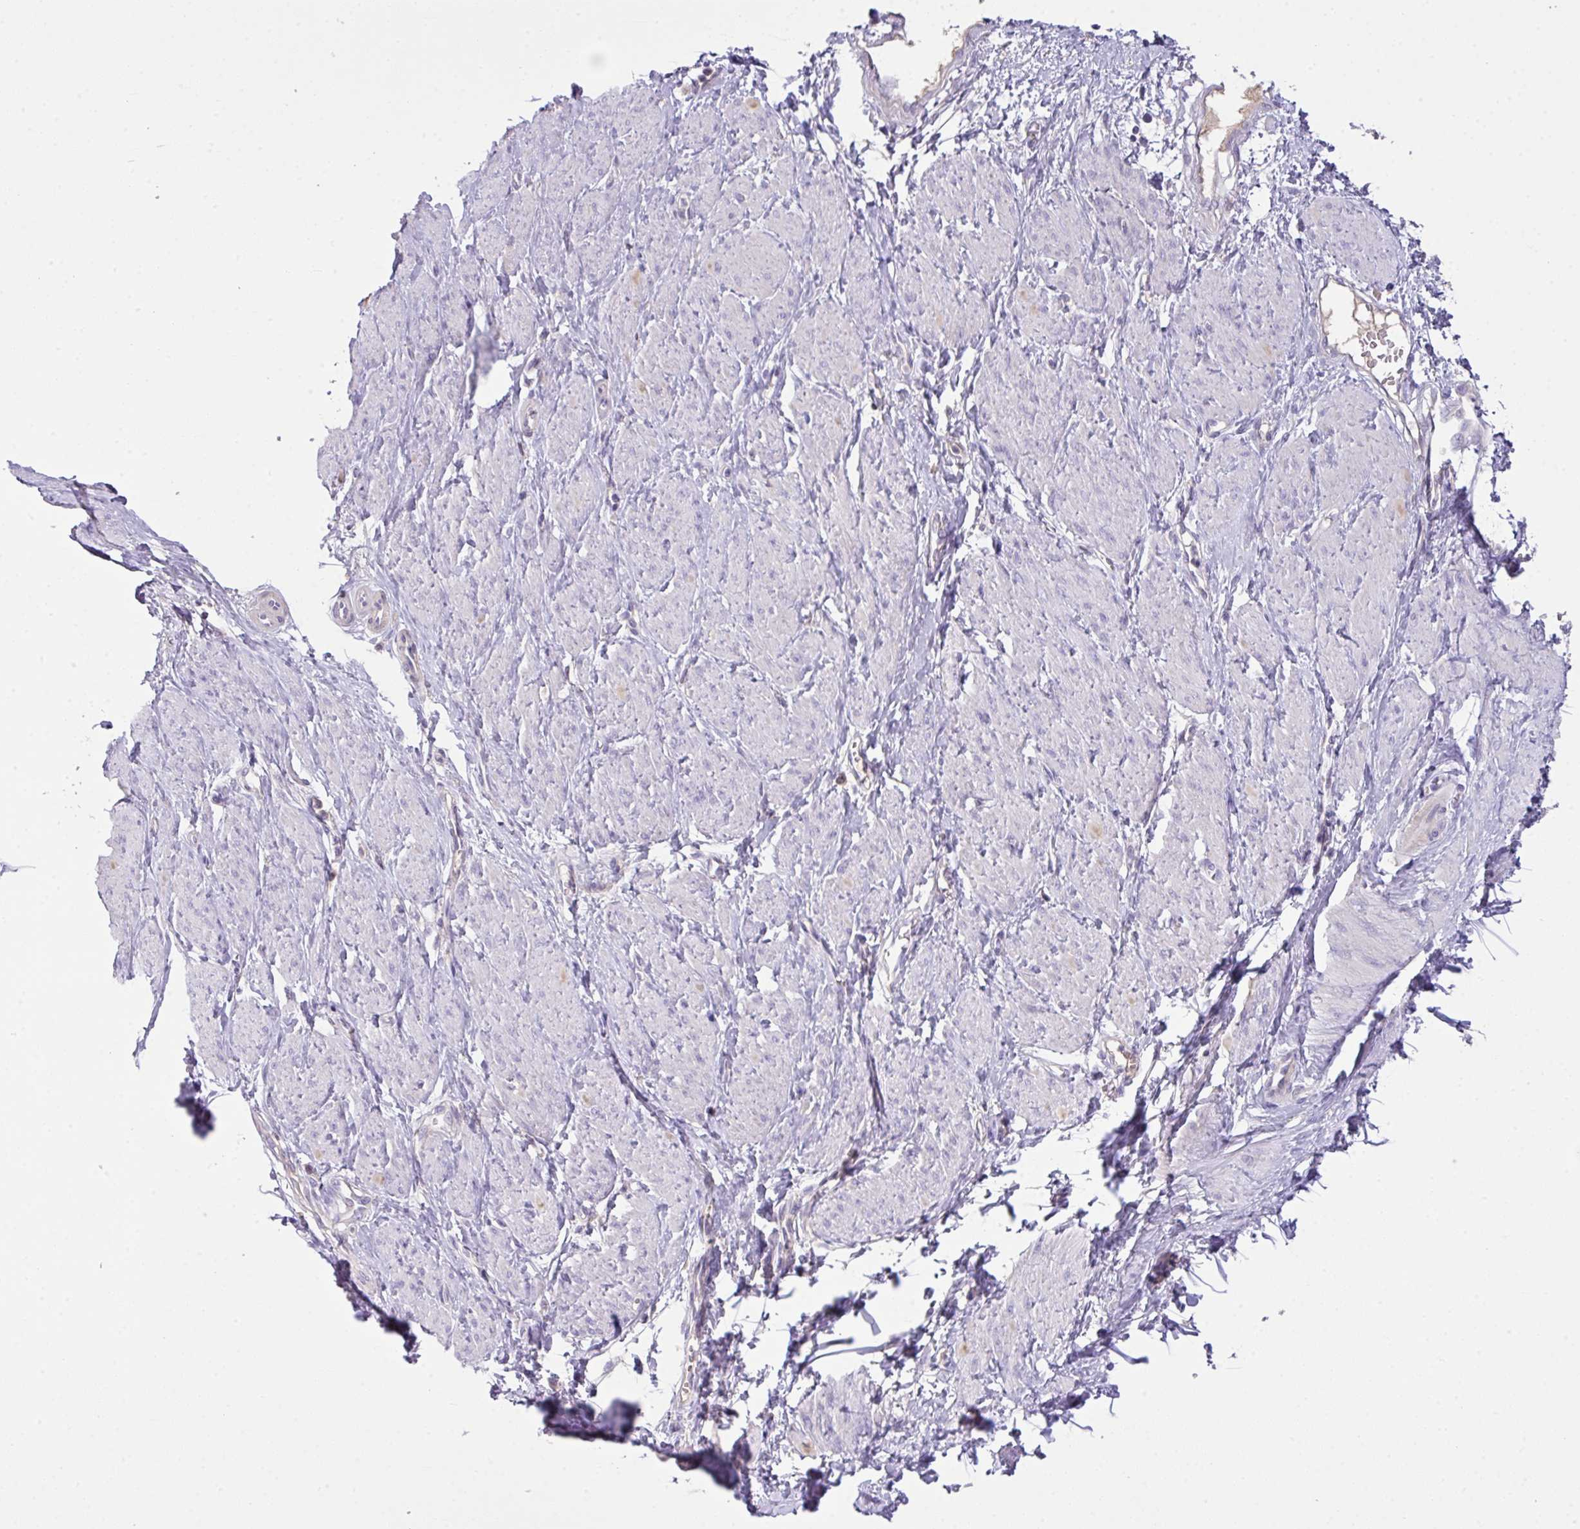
{"staining": {"intensity": "negative", "quantity": "none", "location": "none"}, "tissue": "smooth muscle", "cell_type": "Smooth muscle cells", "image_type": "normal", "snomed": [{"axis": "morphology", "description": "Normal tissue, NOS"}, {"axis": "topography", "description": "Smooth muscle"}, {"axis": "topography", "description": "Uterus"}], "caption": "Immunohistochemistry (IHC) of benign smooth muscle demonstrates no positivity in smooth muscle cells. (Stains: DAB (3,3'-diaminobenzidine) immunohistochemistry with hematoxylin counter stain, Microscopy: brightfield microscopy at high magnification).", "gene": "OR6C6", "patient": {"sex": "female", "age": 39}}